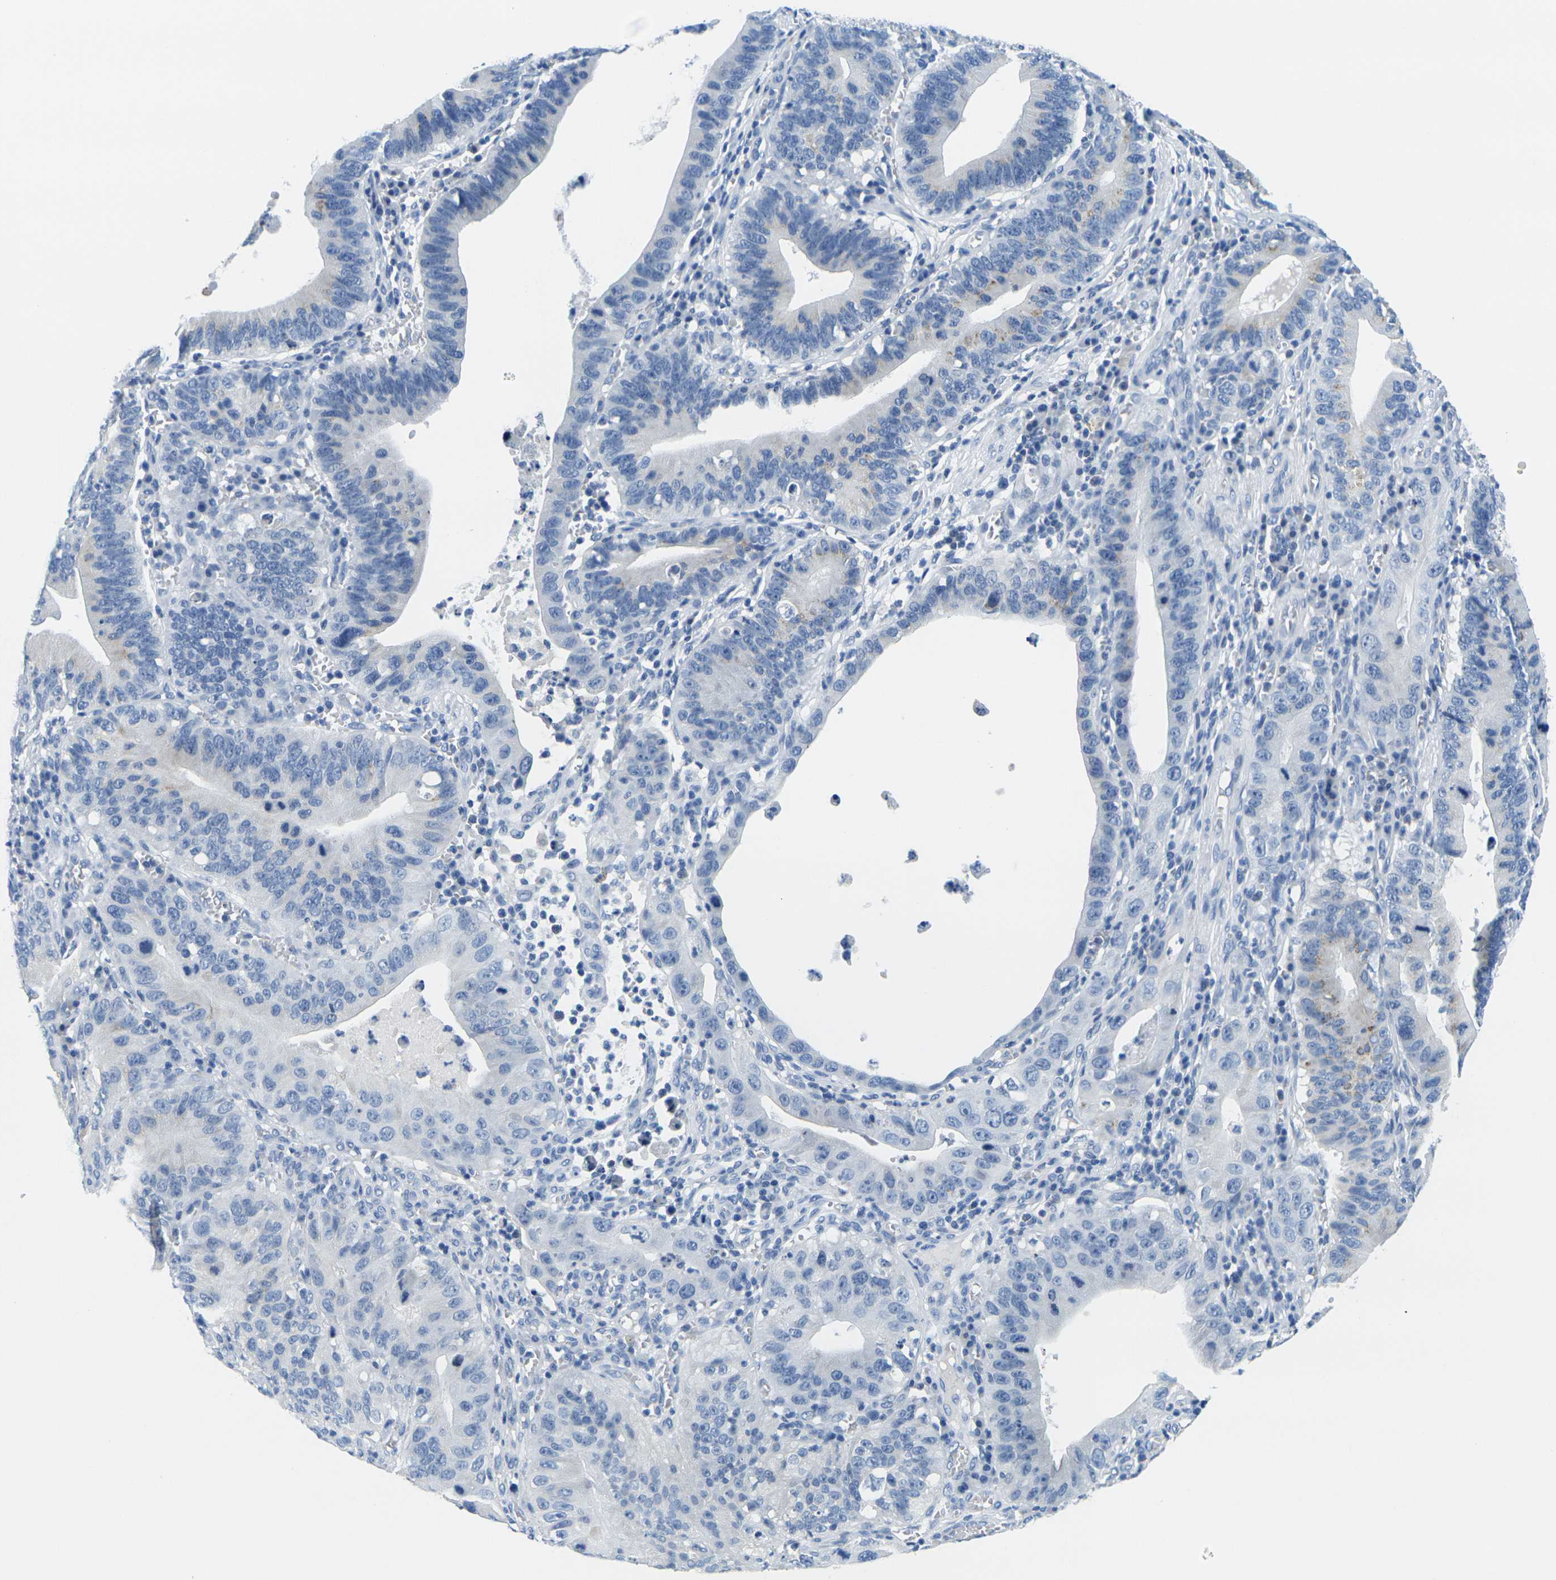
{"staining": {"intensity": "moderate", "quantity": "<25%", "location": "cytoplasmic/membranous"}, "tissue": "stomach cancer", "cell_type": "Tumor cells", "image_type": "cancer", "snomed": [{"axis": "morphology", "description": "Adenocarcinoma, NOS"}, {"axis": "topography", "description": "Stomach"}, {"axis": "topography", "description": "Gastric cardia"}], "caption": "The image reveals immunohistochemical staining of adenocarcinoma (stomach). There is moderate cytoplasmic/membranous staining is identified in about <25% of tumor cells. Nuclei are stained in blue.", "gene": "FAM3D", "patient": {"sex": "male", "age": 59}}